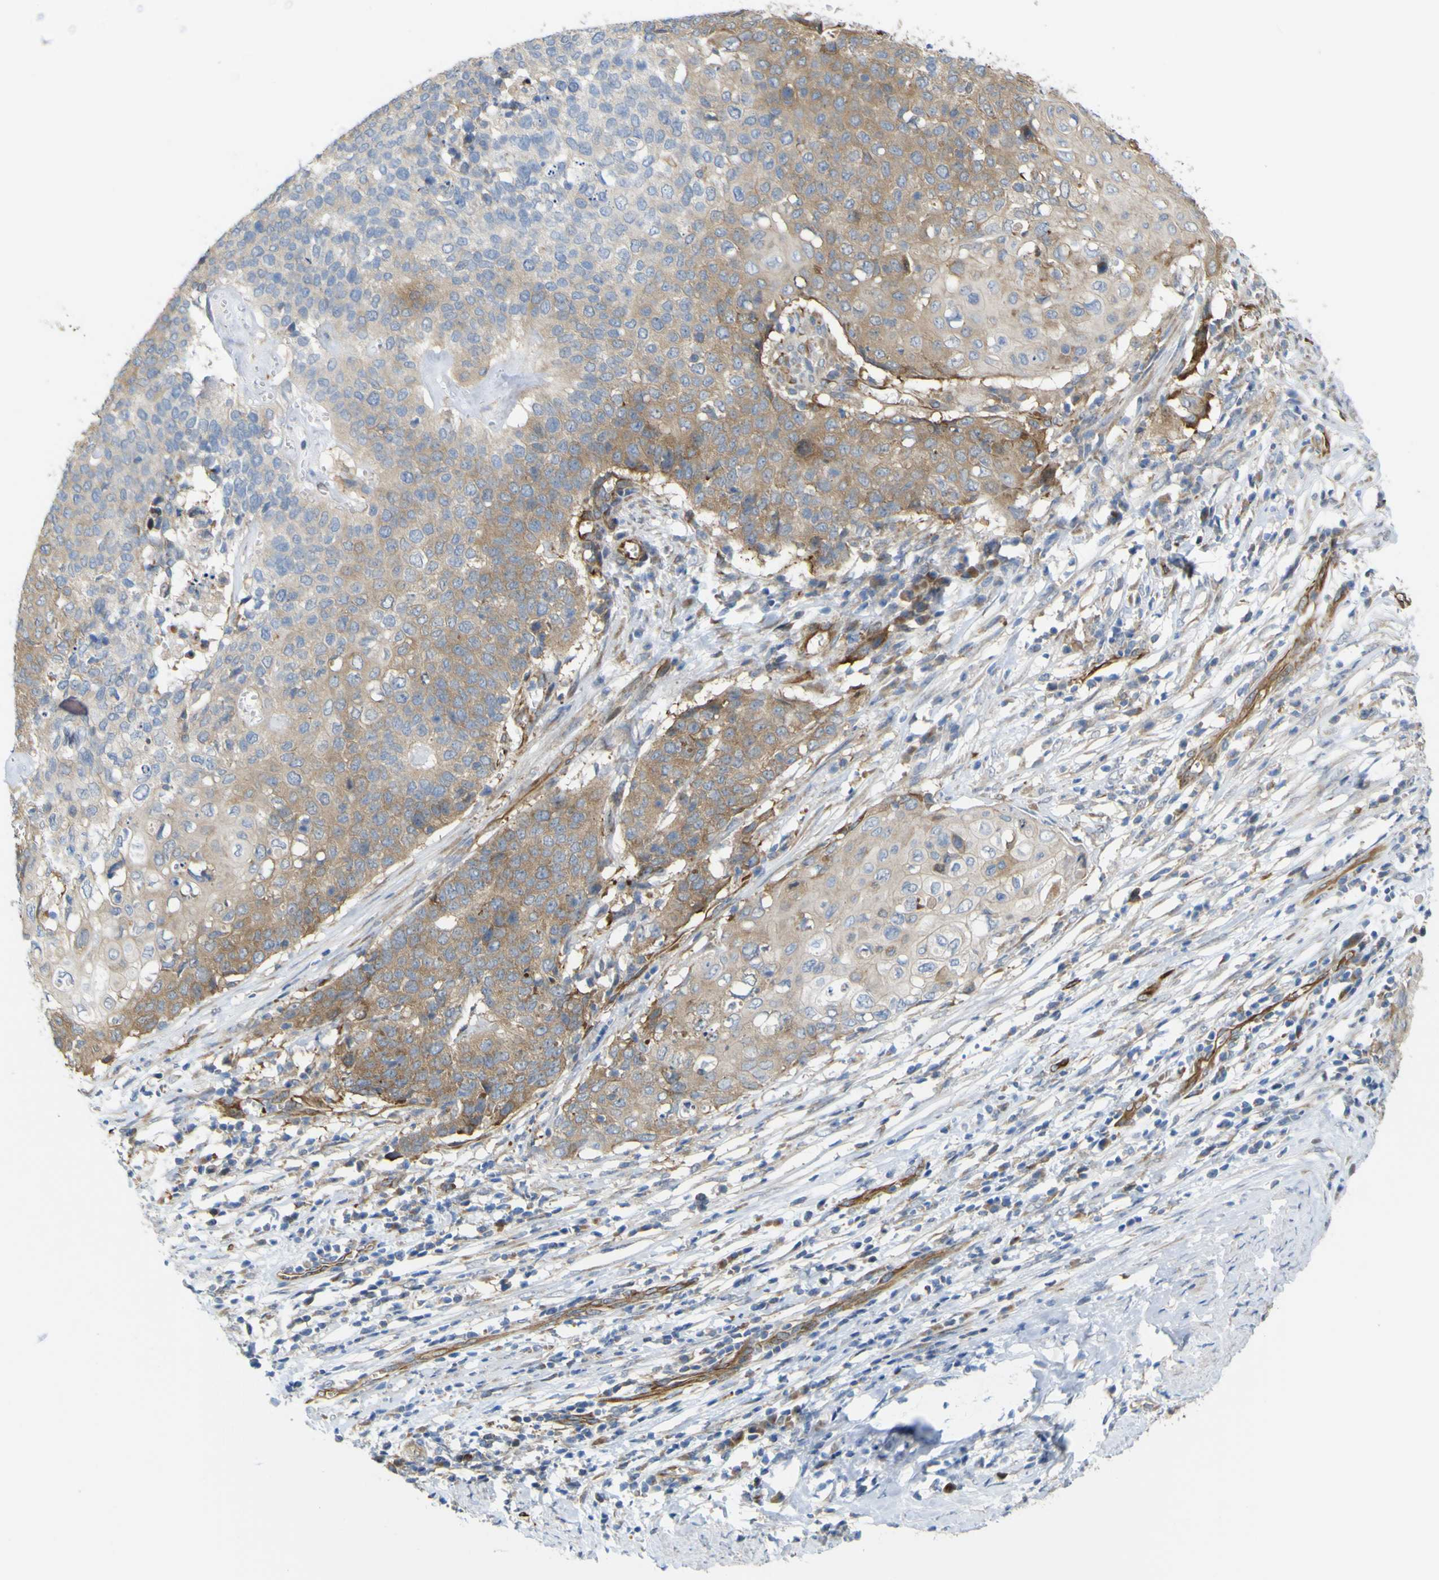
{"staining": {"intensity": "moderate", "quantity": "25%-75%", "location": "cytoplasmic/membranous"}, "tissue": "cervical cancer", "cell_type": "Tumor cells", "image_type": "cancer", "snomed": [{"axis": "morphology", "description": "Squamous cell carcinoma, NOS"}, {"axis": "topography", "description": "Cervix"}], "caption": "Tumor cells reveal moderate cytoplasmic/membranous positivity in approximately 25%-75% of cells in cervical squamous cell carcinoma. (DAB (3,3'-diaminobenzidine) IHC with brightfield microscopy, high magnification).", "gene": "JPH1", "patient": {"sex": "female", "age": 39}}